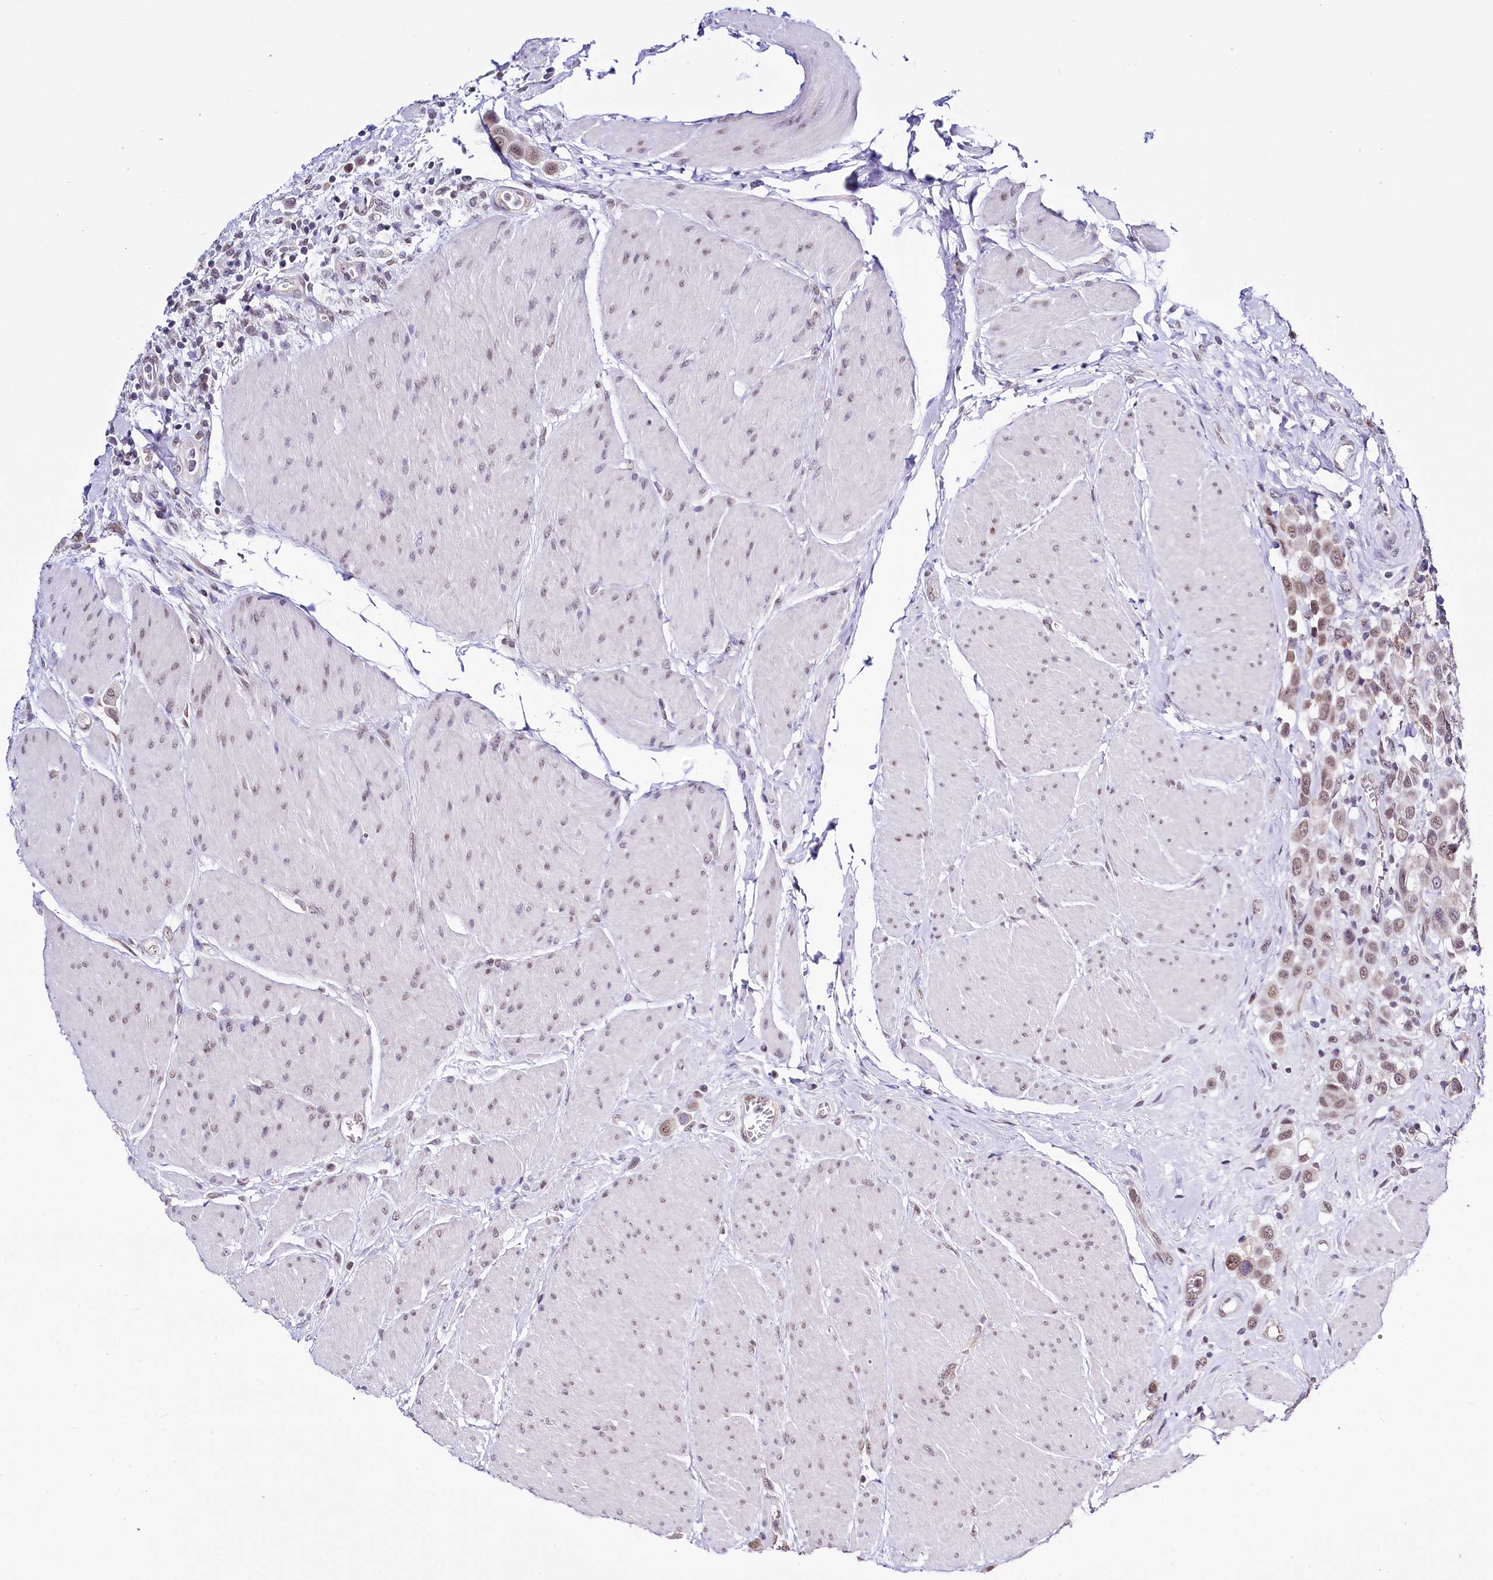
{"staining": {"intensity": "weak", "quantity": ">75%", "location": "nuclear"}, "tissue": "urothelial cancer", "cell_type": "Tumor cells", "image_type": "cancer", "snomed": [{"axis": "morphology", "description": "Urothelial carcinoma, High grade"}, {"axis": "topography", "description": "Urinary bladder"}], "caption": "The histopathology image shows immunohistochemical staining of high-grade urothelial carcinoma. There is weak nuclear expression is seen in approximately >75% of tumor cells.", "gene": "SPATS2", "patient": {"sex": "male", "age": 50}}